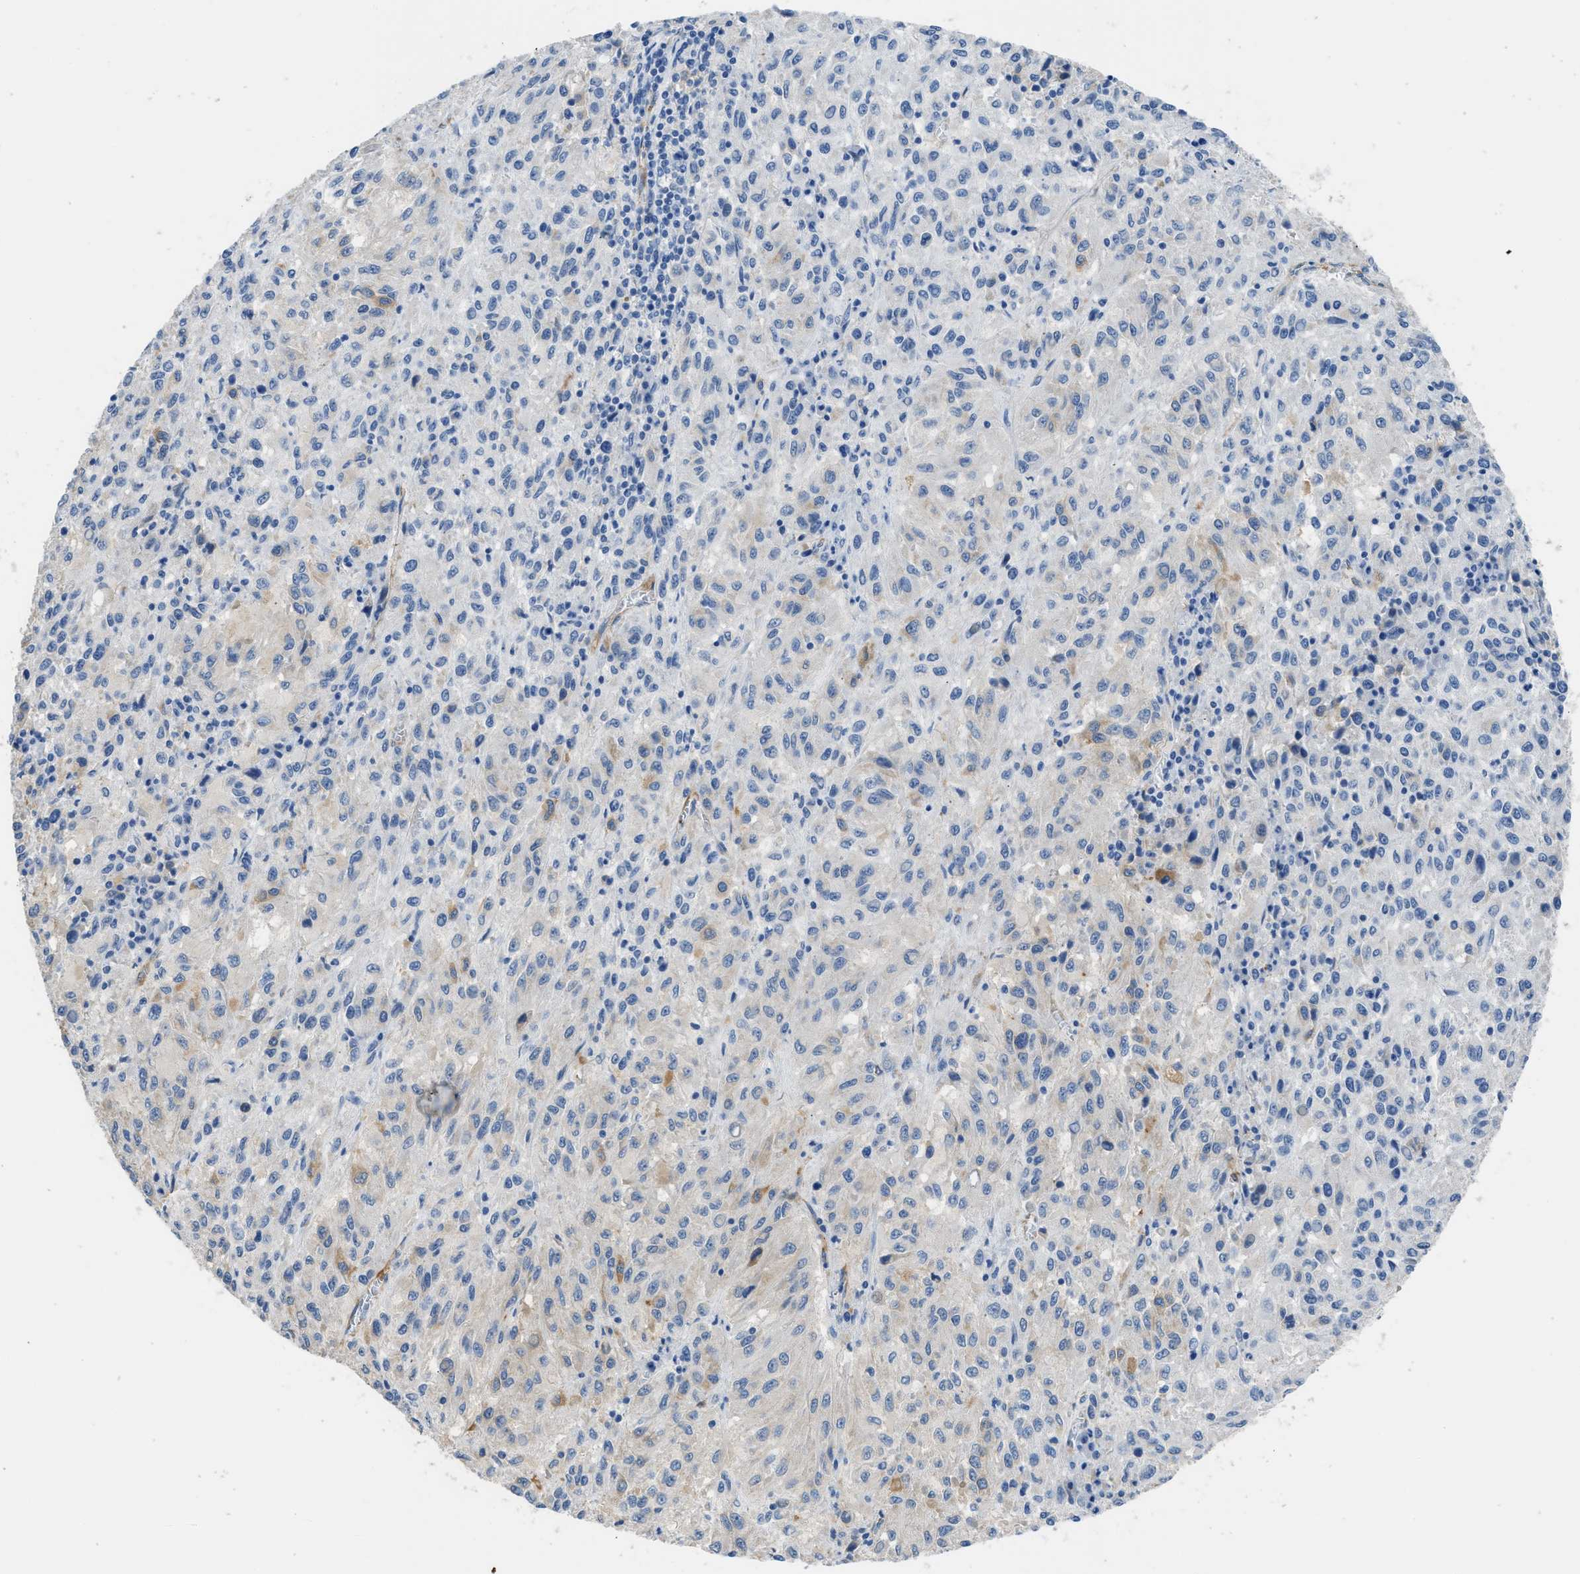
{"staining": {"intensity": "negative", "quantity": "none", "location": "none"}, "tissue": "melanoma", "cell_type": "Tumor cells", "image_type": "cancer", "snomed": [{"axis": "morphology", "description": "Malignant melanoma, Metastatic site"}, {"axis": "topography", "description": "Lung"}], "caption": "DAB (3,3'-diaminobenzidine) immunohistochemical staining of malignant melanoma (metastatic site) reveals no significant staining in tumor cells.", "gene": "ZSWIM5", "patient": {"sex": "male", "age": 64}}